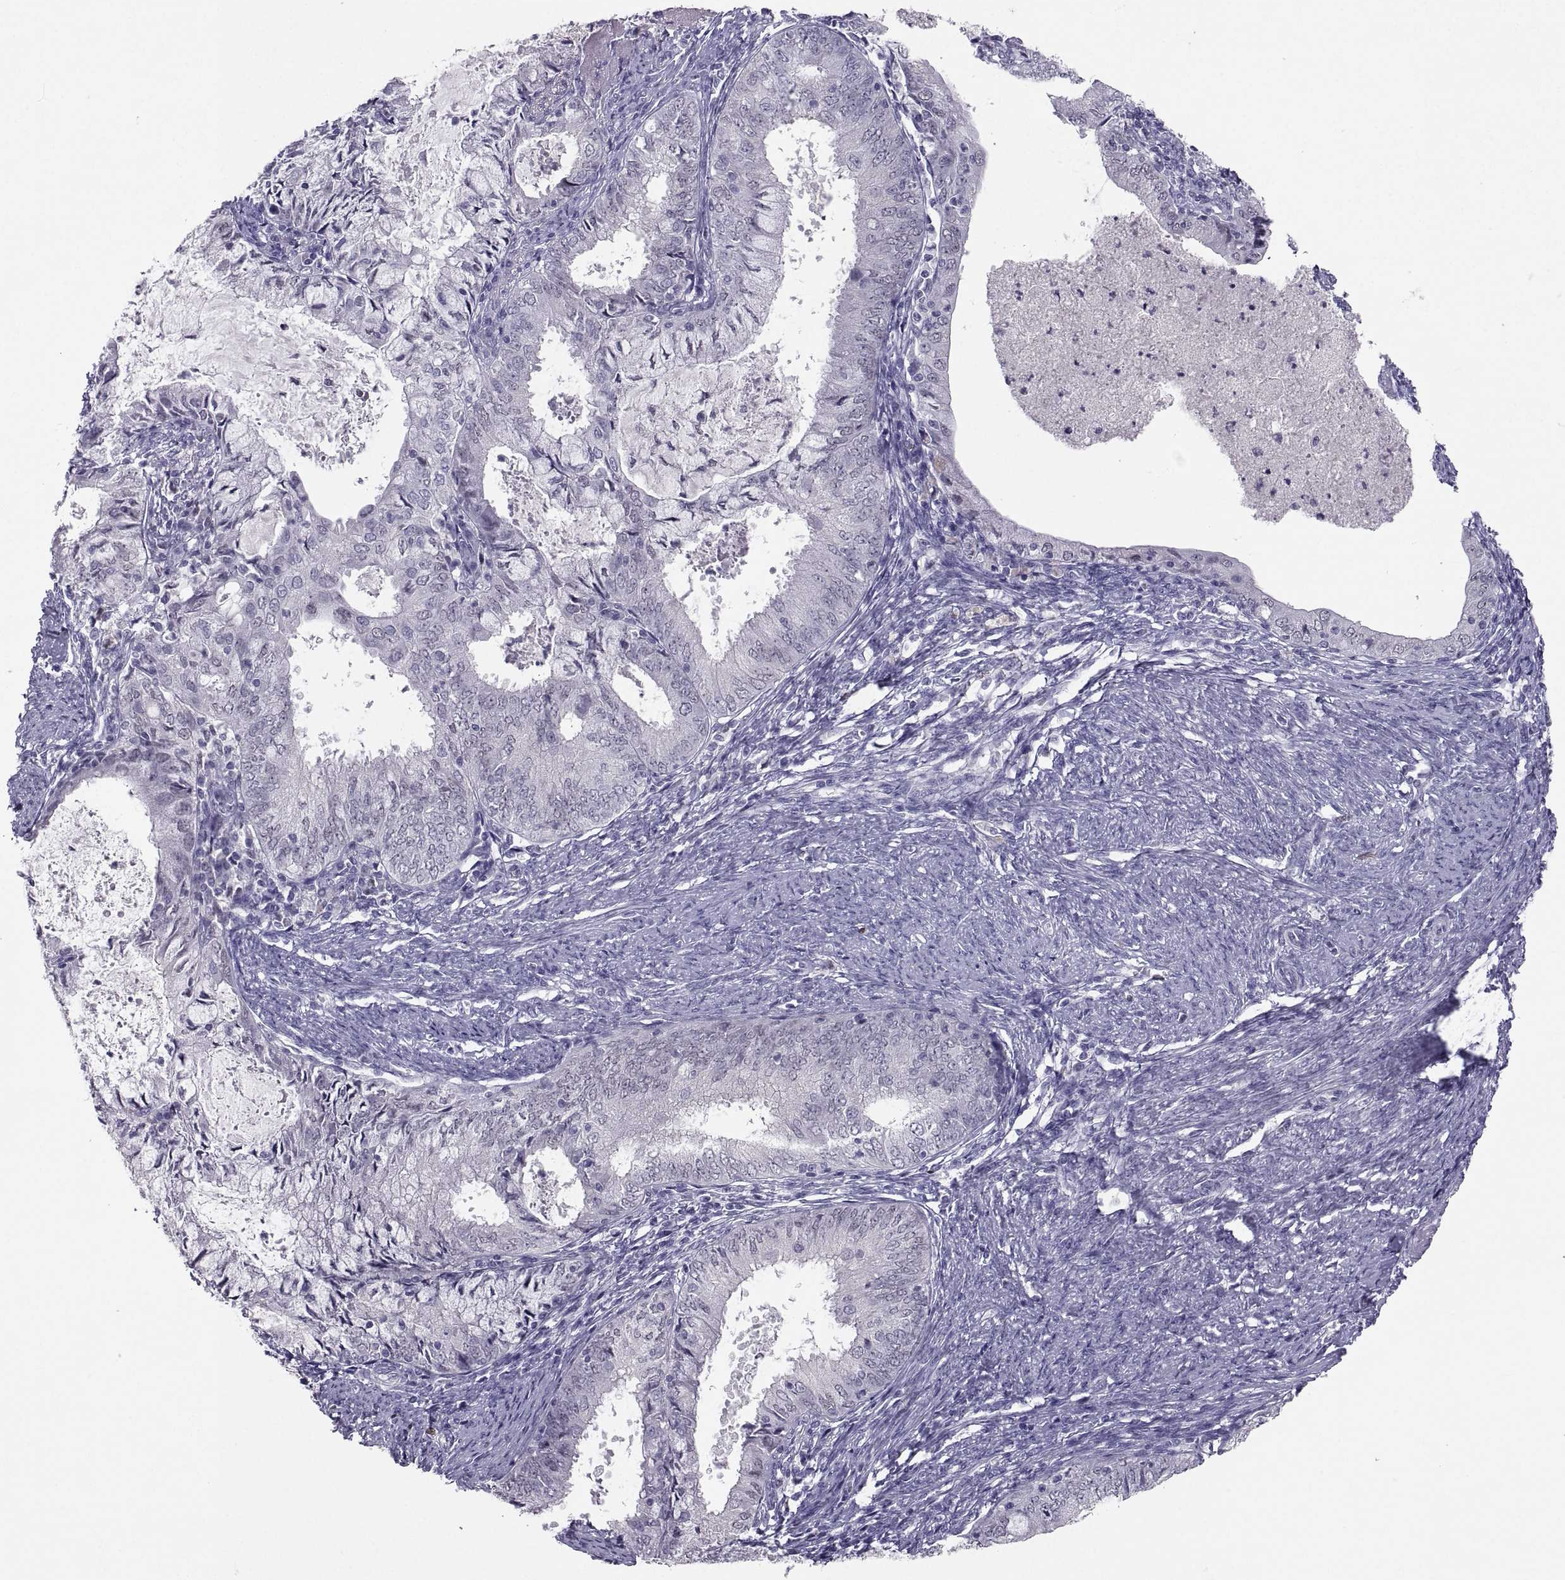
{"staining": {"intensity": "negative", "quantity": "none", "location": "none"}, "tissue": "endometrial cancer", "cell_type": "Tumor cells", "image_type": "cancer", "snomed": [{"axis": "morphology", "description": "Adenocarcinoma, NOS"}, {"axis": "topography", "description": "Endometrium"}], "caption": "Human endometrial cancer stained for a protein using immunohistochemistry (IHC) shows no staining in tumor cells.", "gene": "SOX21", "patient": {"sex": "female", "age": 57}}